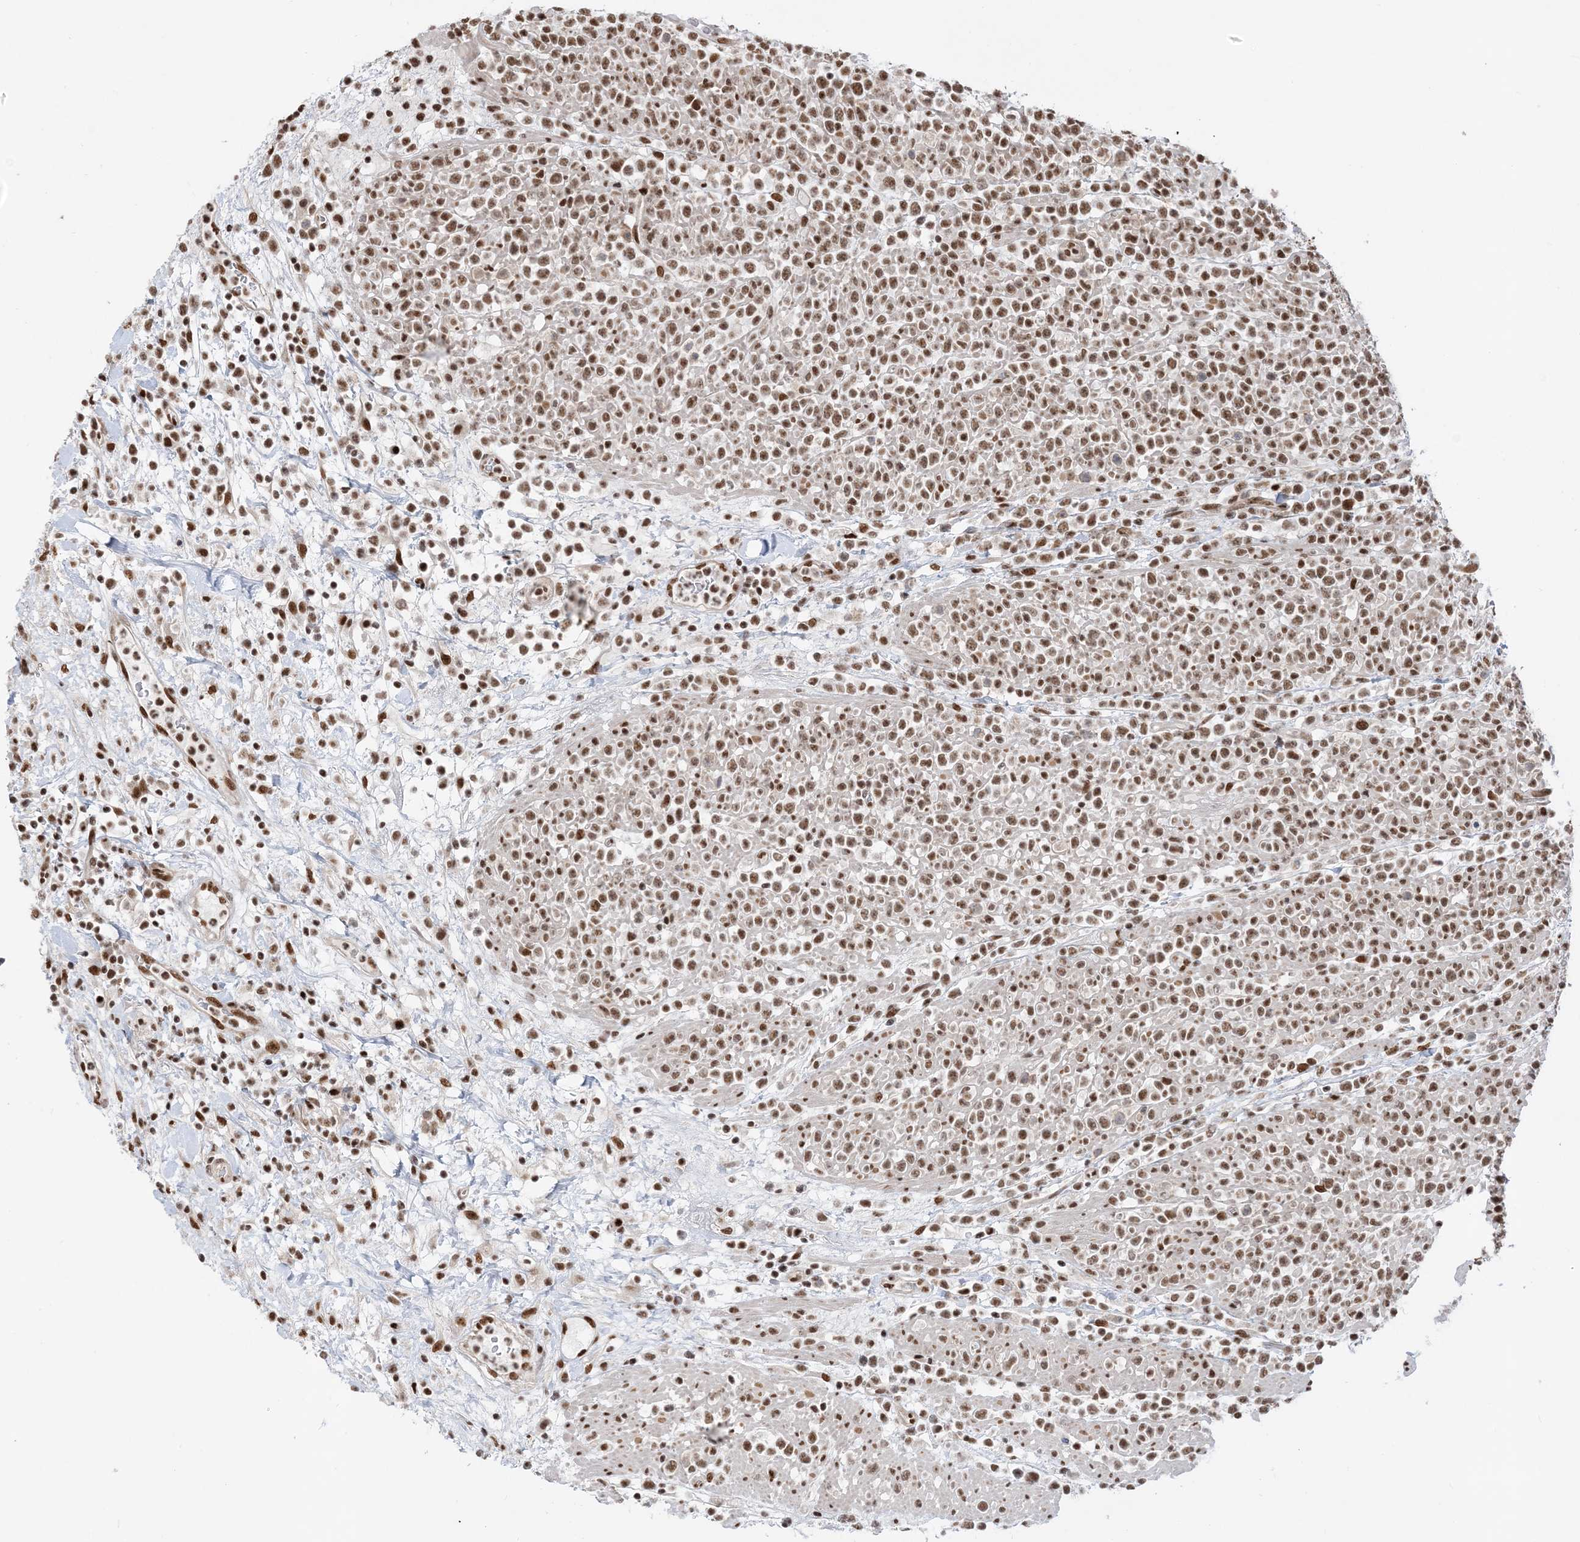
{"staining": {"intensity": "moderate", "quantity": ">75%", "location": "nuclear"}, "tissue": "lymphoma", "cell_type": "Tumor cells", "image_type": "cancer", "snomed": [{"axis": "morphology", "description": "Malignant lymphoma, non-Hodgkin's type, High grade"}, {"axis": "topography", "description": "Colon"}], "caption": "An image of human lymphoma stained for a protein exhibits moderate nuclear brown staining in tumor cells.", "gene": "SEPHS1", "patient": {"sex": "female", "age": 53}}